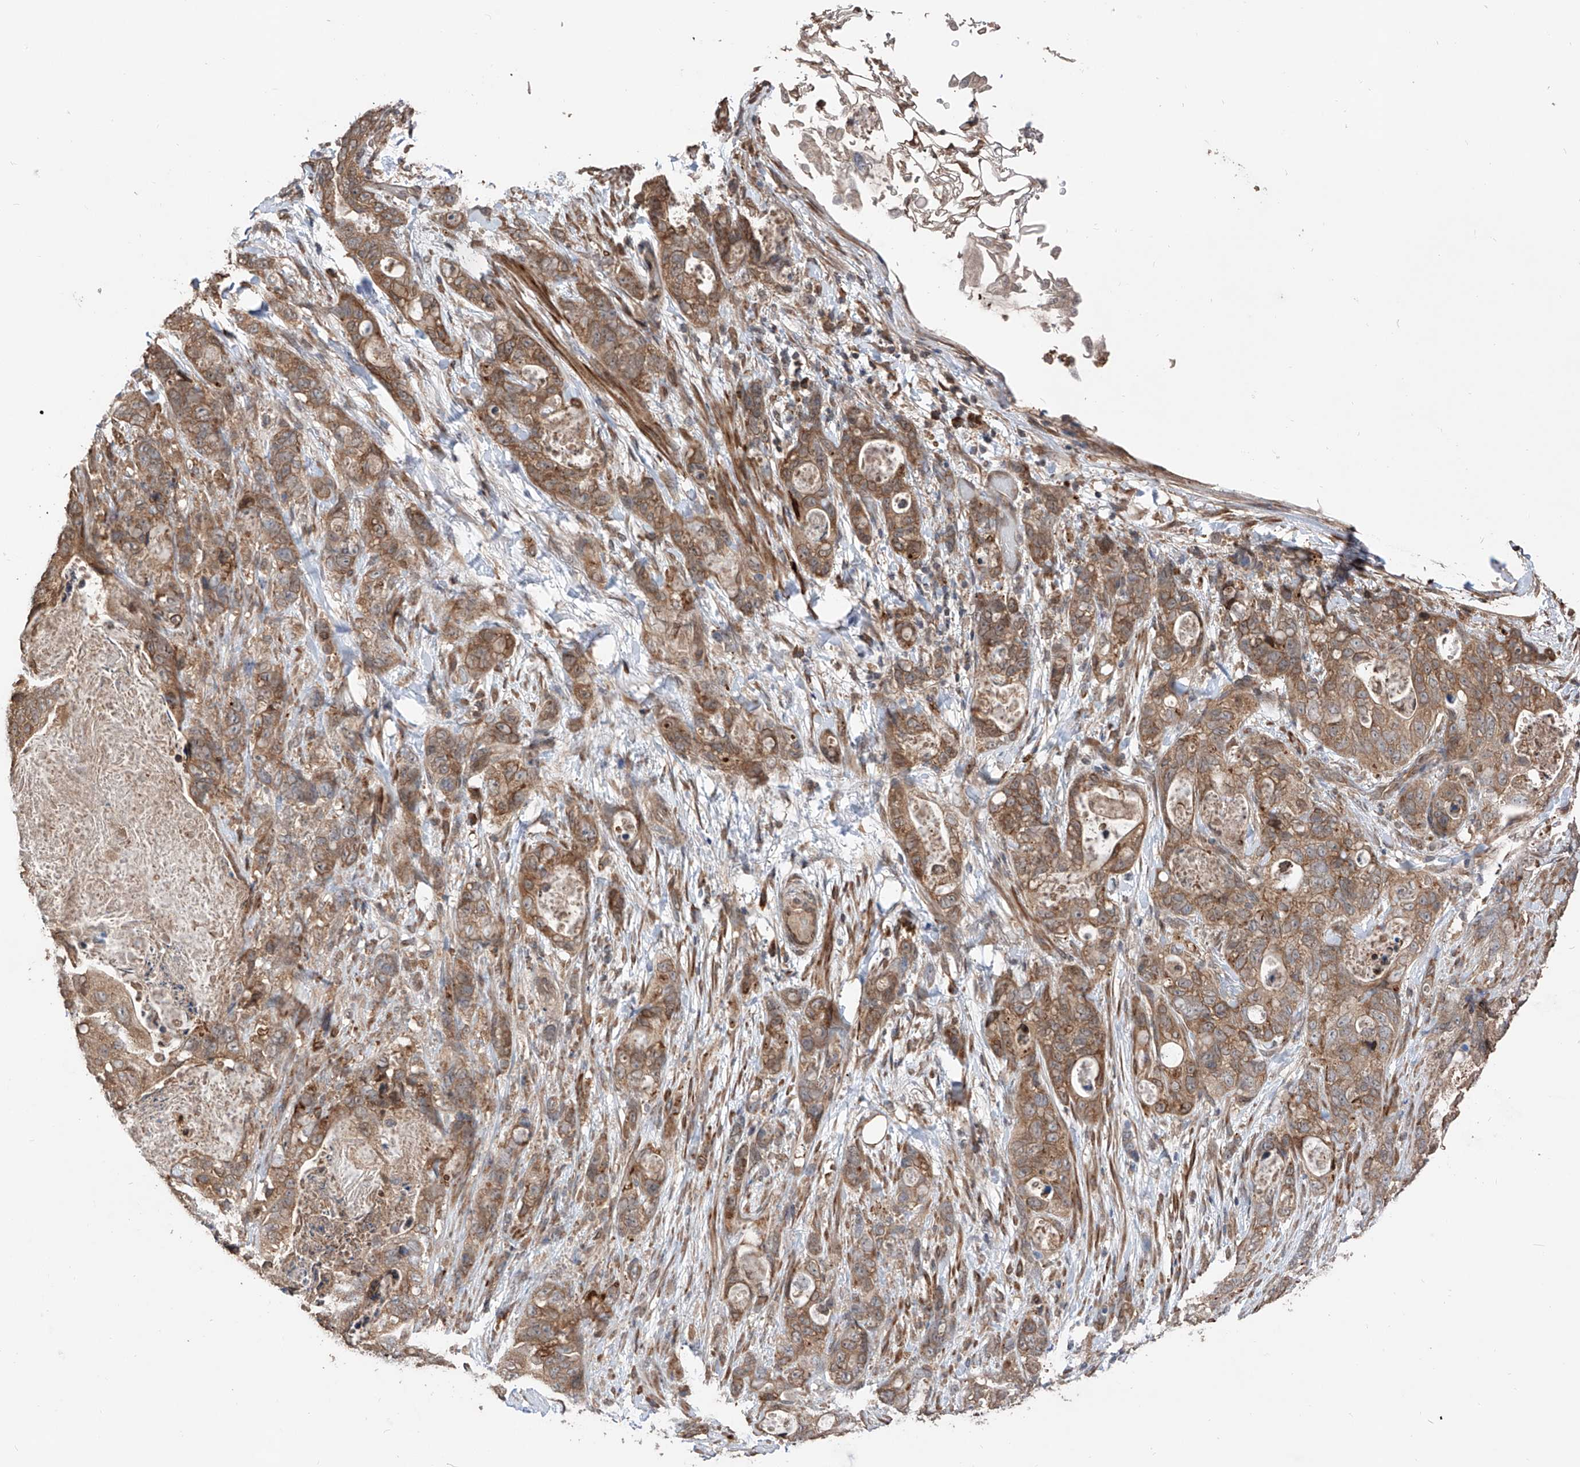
{"staining": {"intensity": "moderate", "quantity": ">75%", "location": "cytoplasmic/membranous"}, "tissue": "stomach cancer", "cell_type": "Tumor cells", "image_type": "cancer", "snomed": [{"axis": "morphology", "description": "Normal tissue, NOS"}, {"axis": "morphology", "description": "Adenocarcinoma, NOS"}, {"axis": "topography", "description": "Stomach"}], "caption": "Immunohistochemistry of adenocarcinoma (stomach) shows medium levels of moderate cytoplasmic/membranous expression in approximately >75% of tumor cells. (Stains: DAB (3,3'-diaminobenzidine) in brown, nuclei in blue, Microscopy: brightfield microscopy at high magnification).", "gene": "FAM135A", "patient": {"sex": "female", "age": 89}}